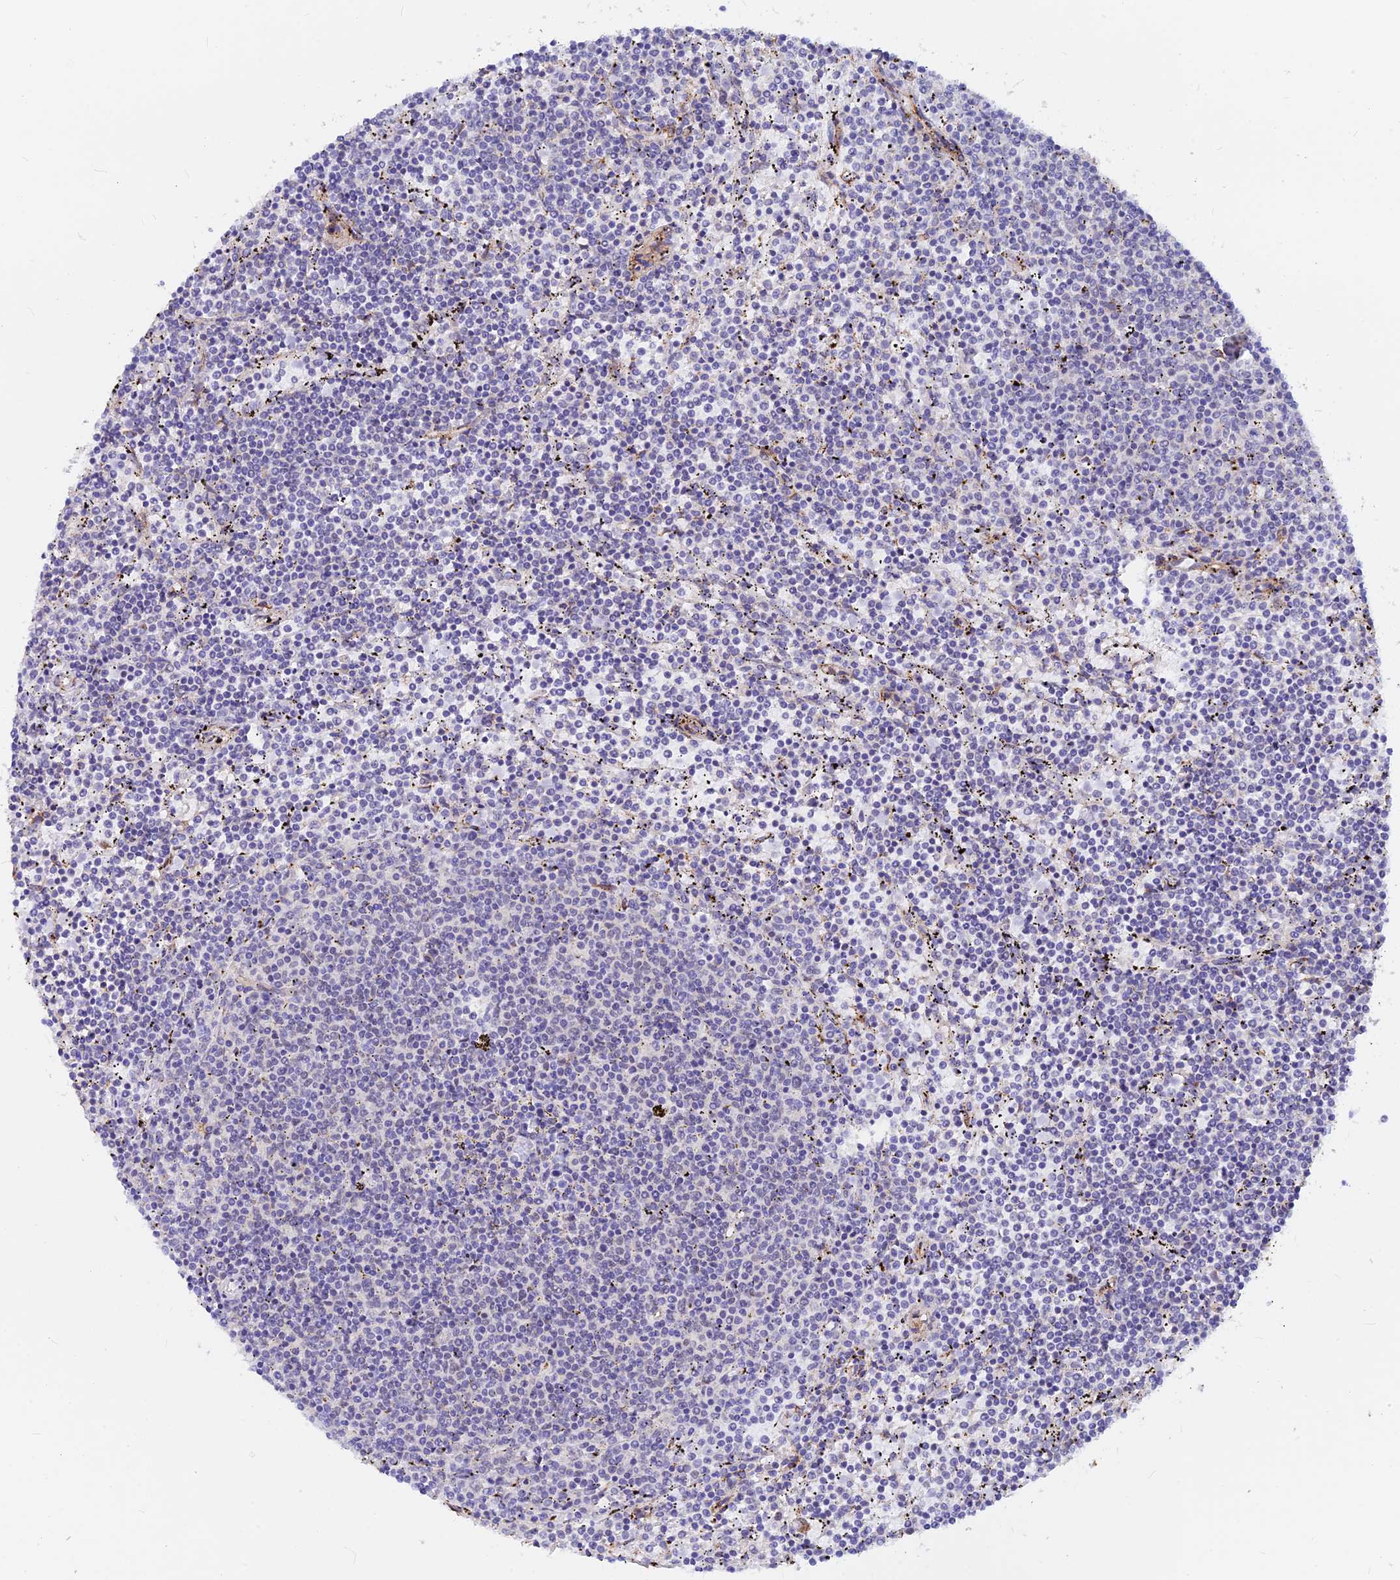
{"staining": {"intensity": "negative", "quantity": "none", "location": "none"}, "tissue": "lymphoma", "cell_type": "Tumor cells", "image_type": "cancer", "snomed": [{"axis": "morphology", "description": "Malignant lymphoma, non-Hodgkin's type, Low grade"}, {"axis": "topography", "description": "Spleen"}], "caption": "An image of low-grade malignant lymphoma, non-Hodgkin's type stained for a protein exhibits no brown staining in tumor cells.", "gene": "VSTM2L", "patient": {"sex": "female", "age": 50}}